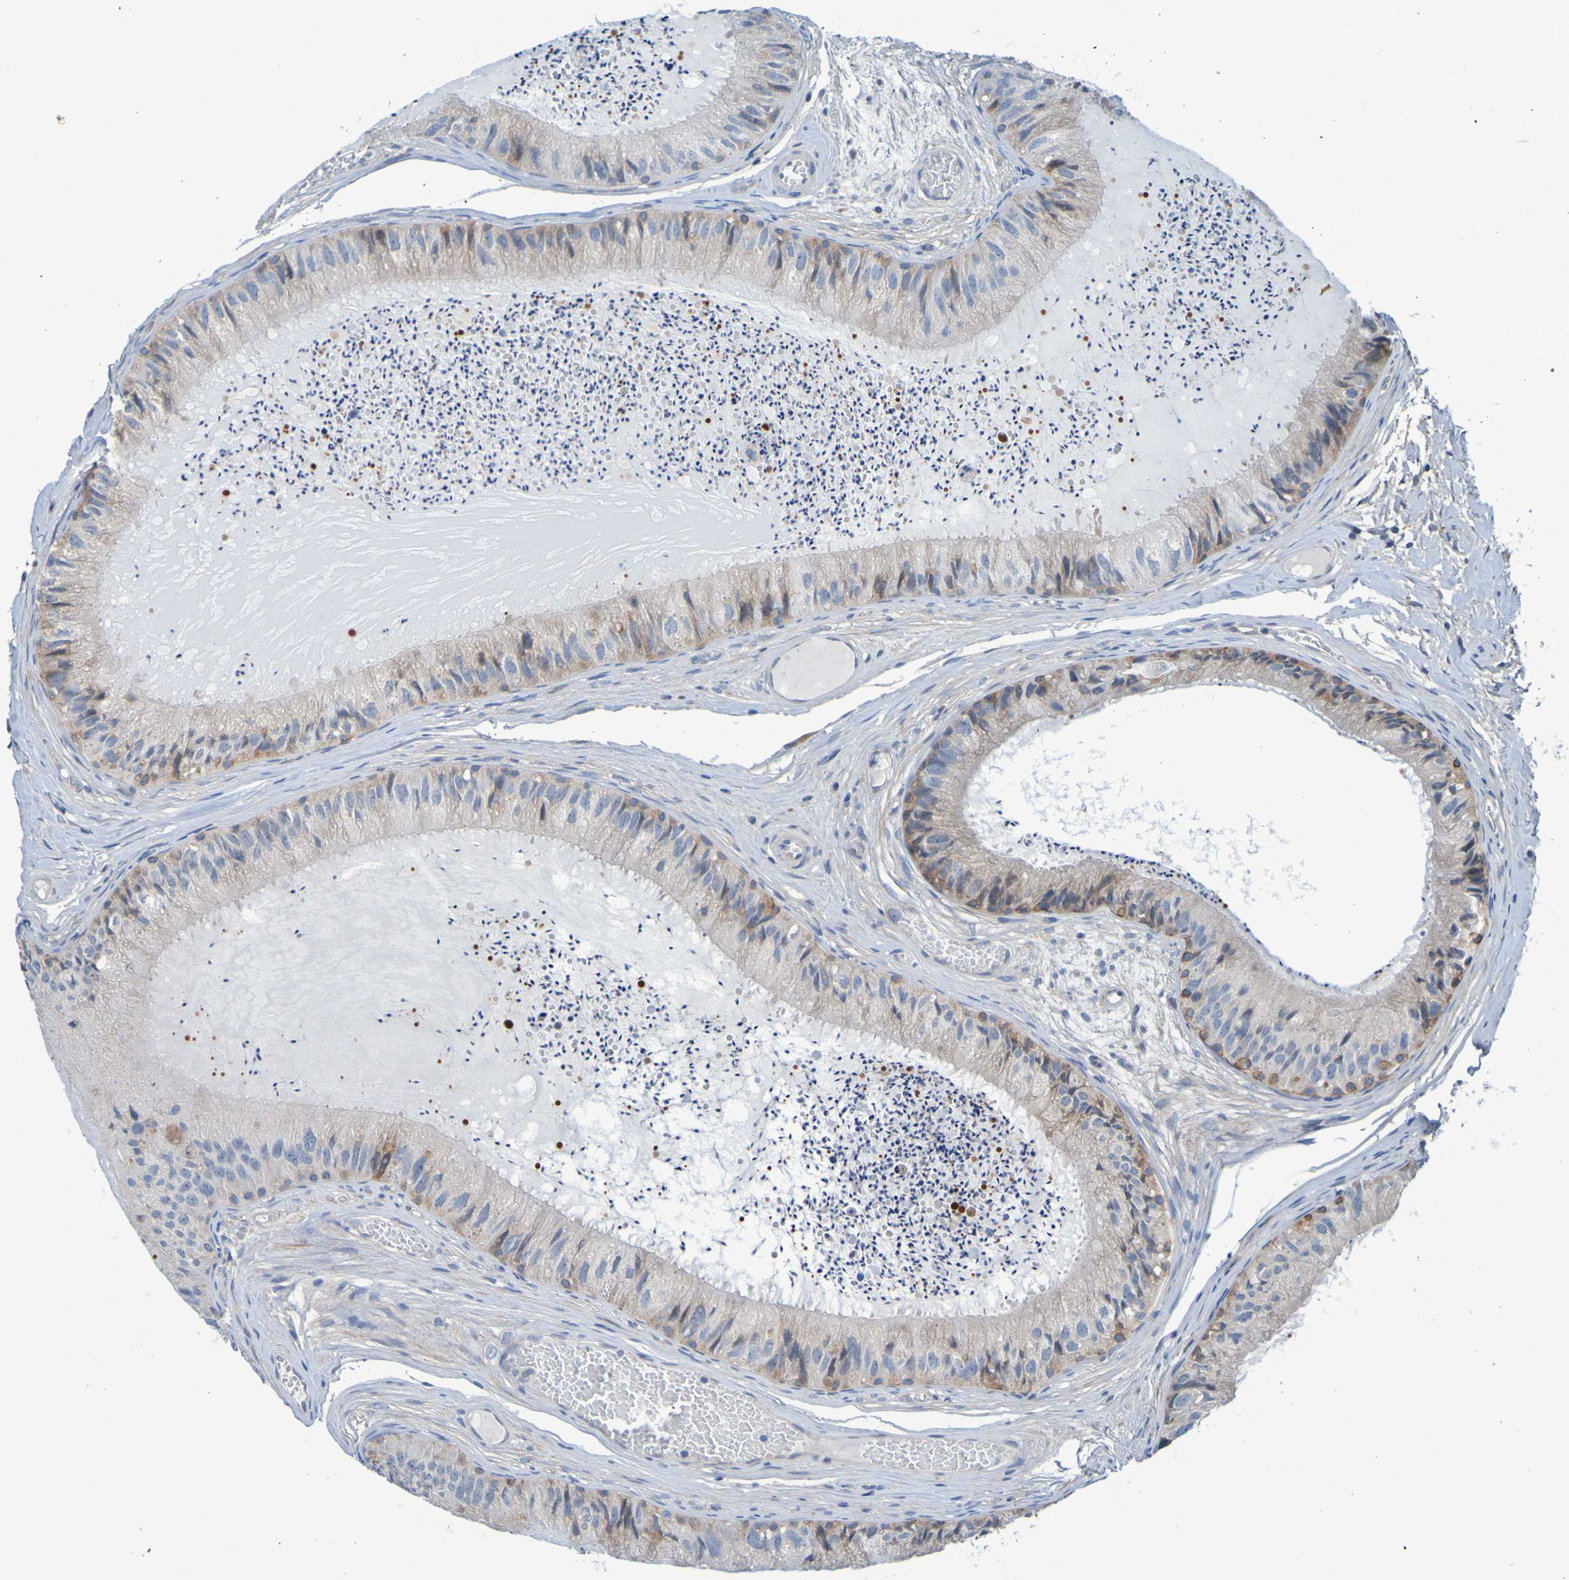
{"staining": {"intensity": "moderate", "quantity": "25%-75%", "location": "cytoplasmic/membranous"}, "tissue": "epididymis", "cell_type": "Glandular cells", "image_type": "normal", "snomed": [{"axis": "morphology", "description": "Normal tissue, NOS"}, {"axis": "topography", "description": "Epididymis"}], "caption": "An image showing moderate cytoplasmic/membranous expression in about 25%-75% of glandular cells in benign epididymis, as visualized by brown immunohistochemical staining.", "gene": "NPRL3", "patient": {"sex": "male", "age": 31}}